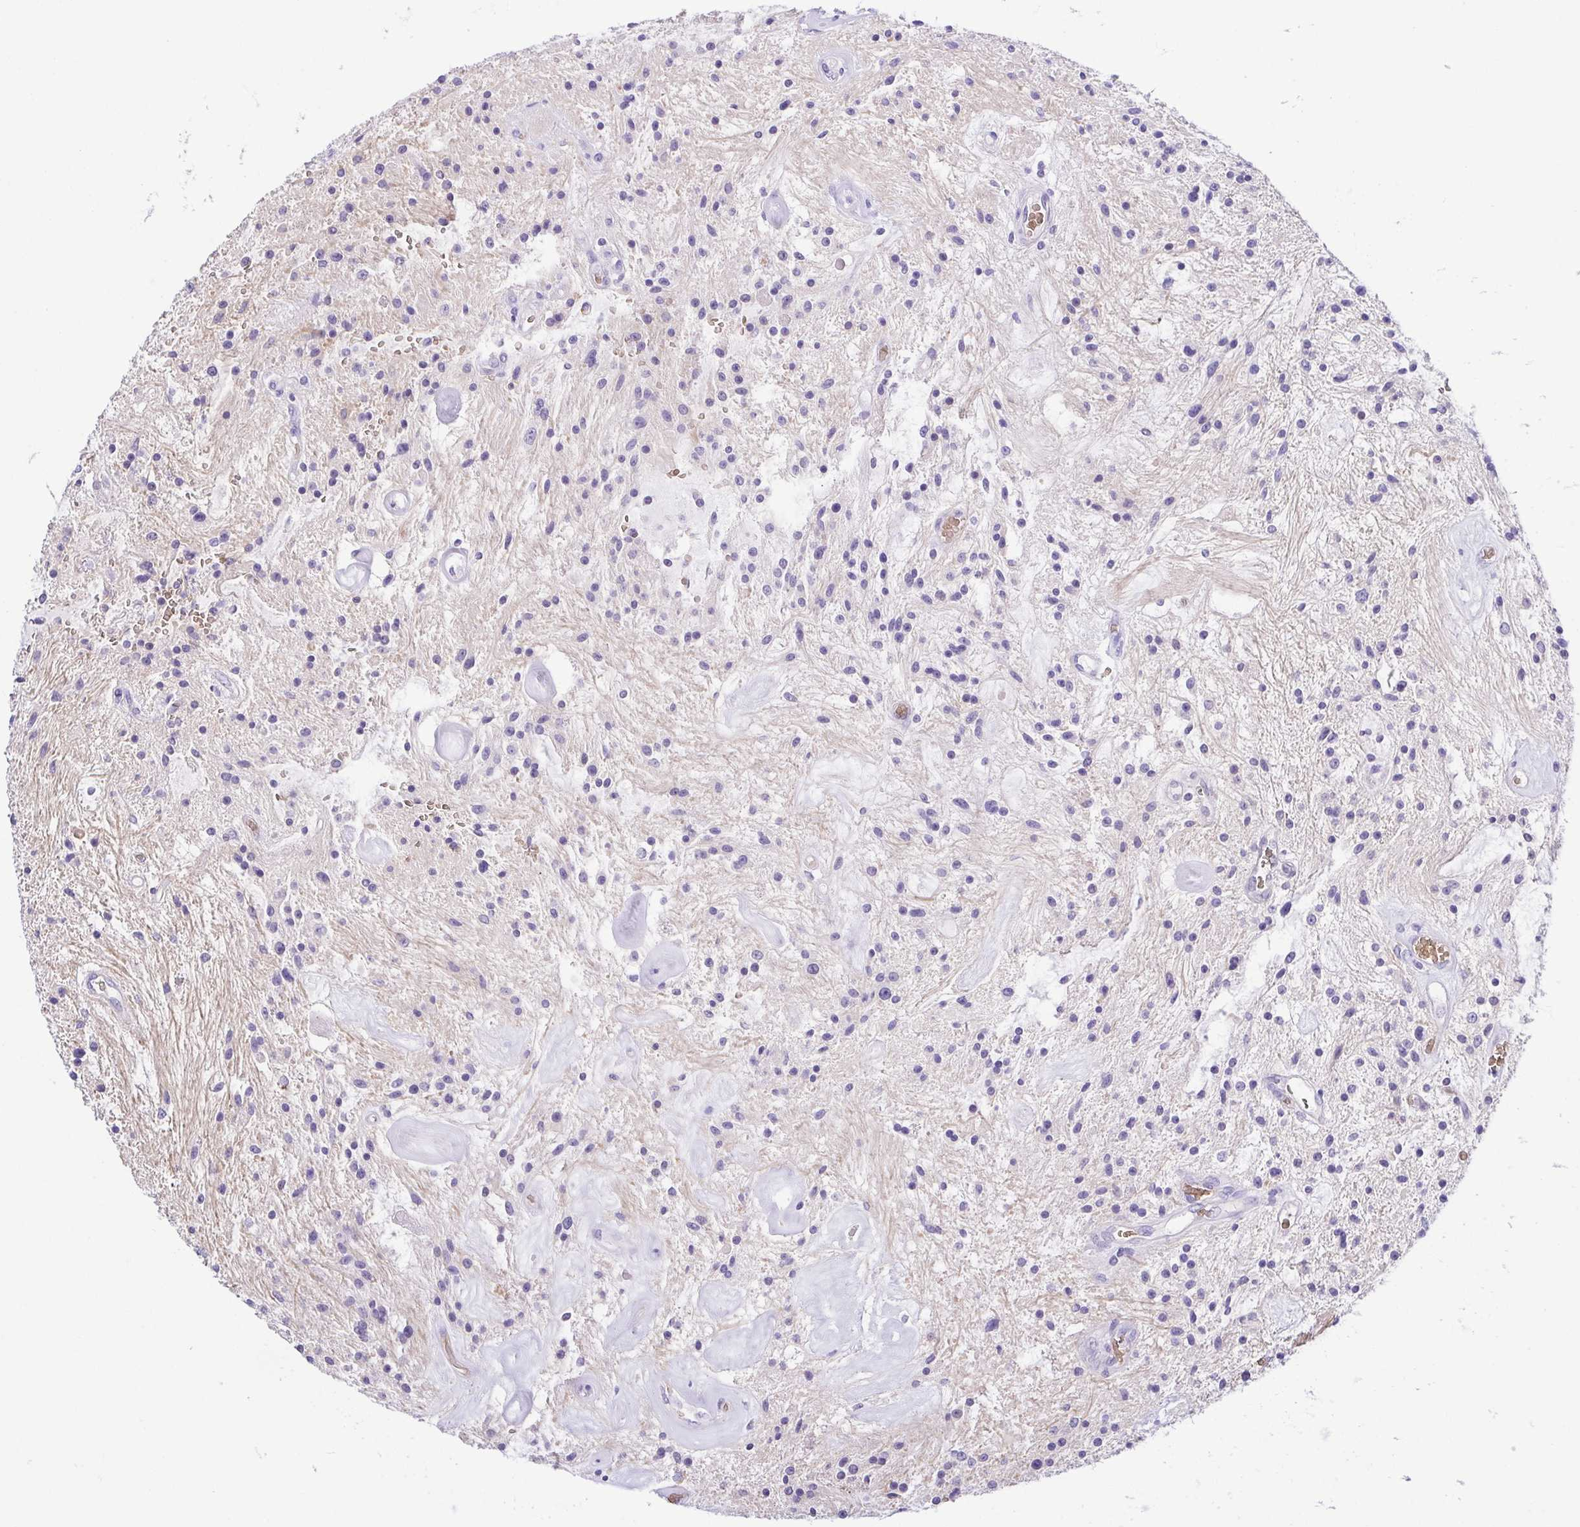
{"staining": {"intensity": "negative", "quantity": "none", "location": "none"}, "tissue": "glioma", "cell_type": "Tumor cells", "image_type": "cancer", "snomed": [{"axis": "morphology", "description": "Glioma, malignant, Low grade"}, {"axis": "topography", "description": "Cerebellum"}], "caption": "Immunohistochemistry (IHC) micrograph of human malignant low-grade glioma stained for a protein (brown), which reveals no staining in tumor cells. Brightfield microscopy of immunohistochemistry (IHC) stained with DAB (3,3'-diaminobenzidine) (brown) and hematoxylin (blue), captured at high magnification.", "gene": "EPB42", "patient": {"sex": "female", "age": 14}}